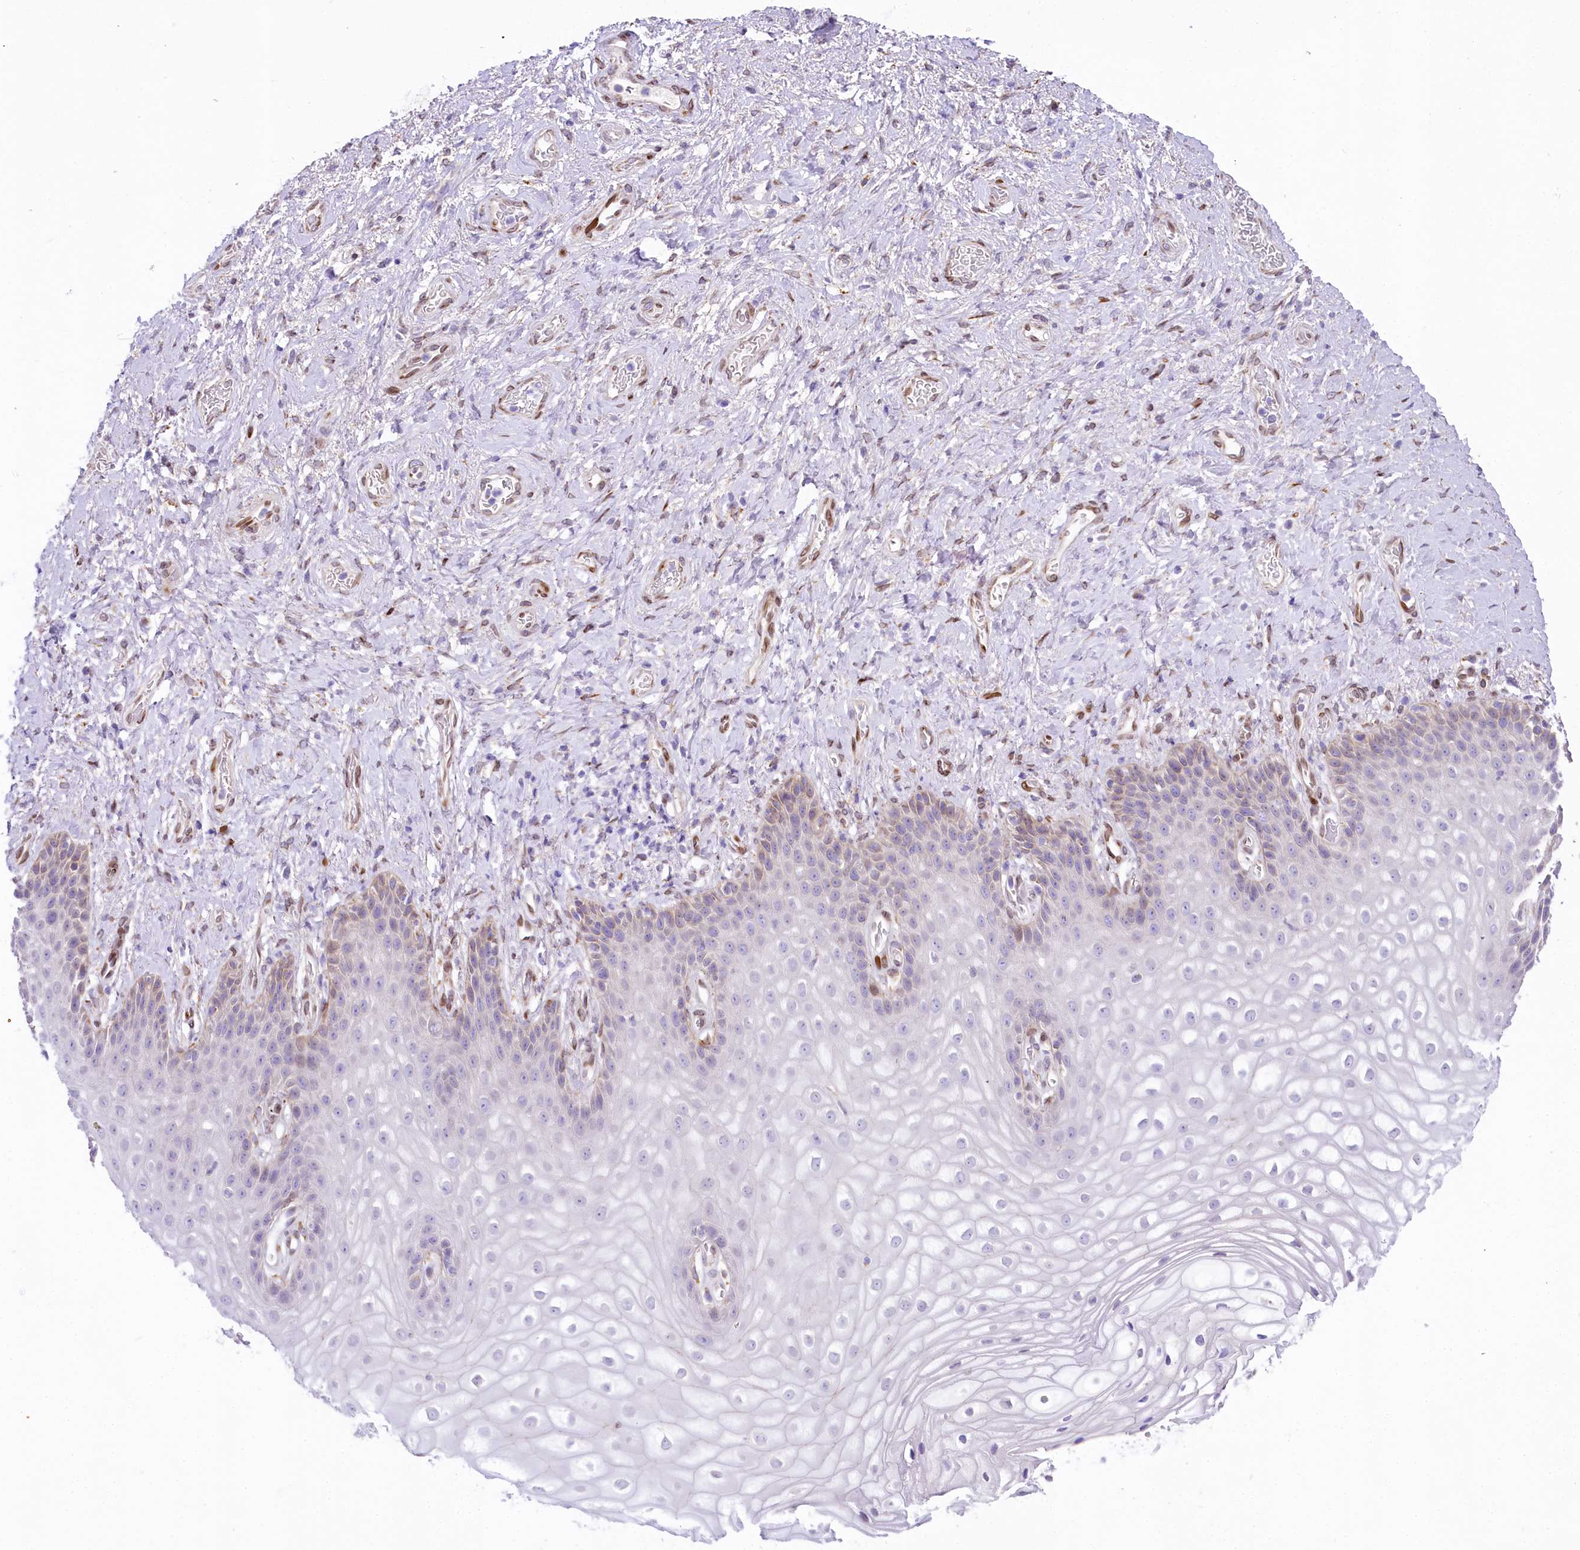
{"staining": {"intensity": "moderate", "quantity": "<25%", "location": "cytoplasmic/membranous,nuclear"}, "tissue": "vagina", "cell_type": "Squamous epithelial cells", "image_type": "normal", "snomed": [{"axis": "morphology", "description": "Normal tissue, NOS"}, {"axis": "topography", "description": "Vagina"}], "caption": "Protein staining by immunohistochemistry displays moderate cytoplasmic/membranous,nuclear staining in approximately <25% of squamous epithelial cells in normal vagina.", "gene": "PPIP5K2", "patient": {"sex": "female", "age": 60}}